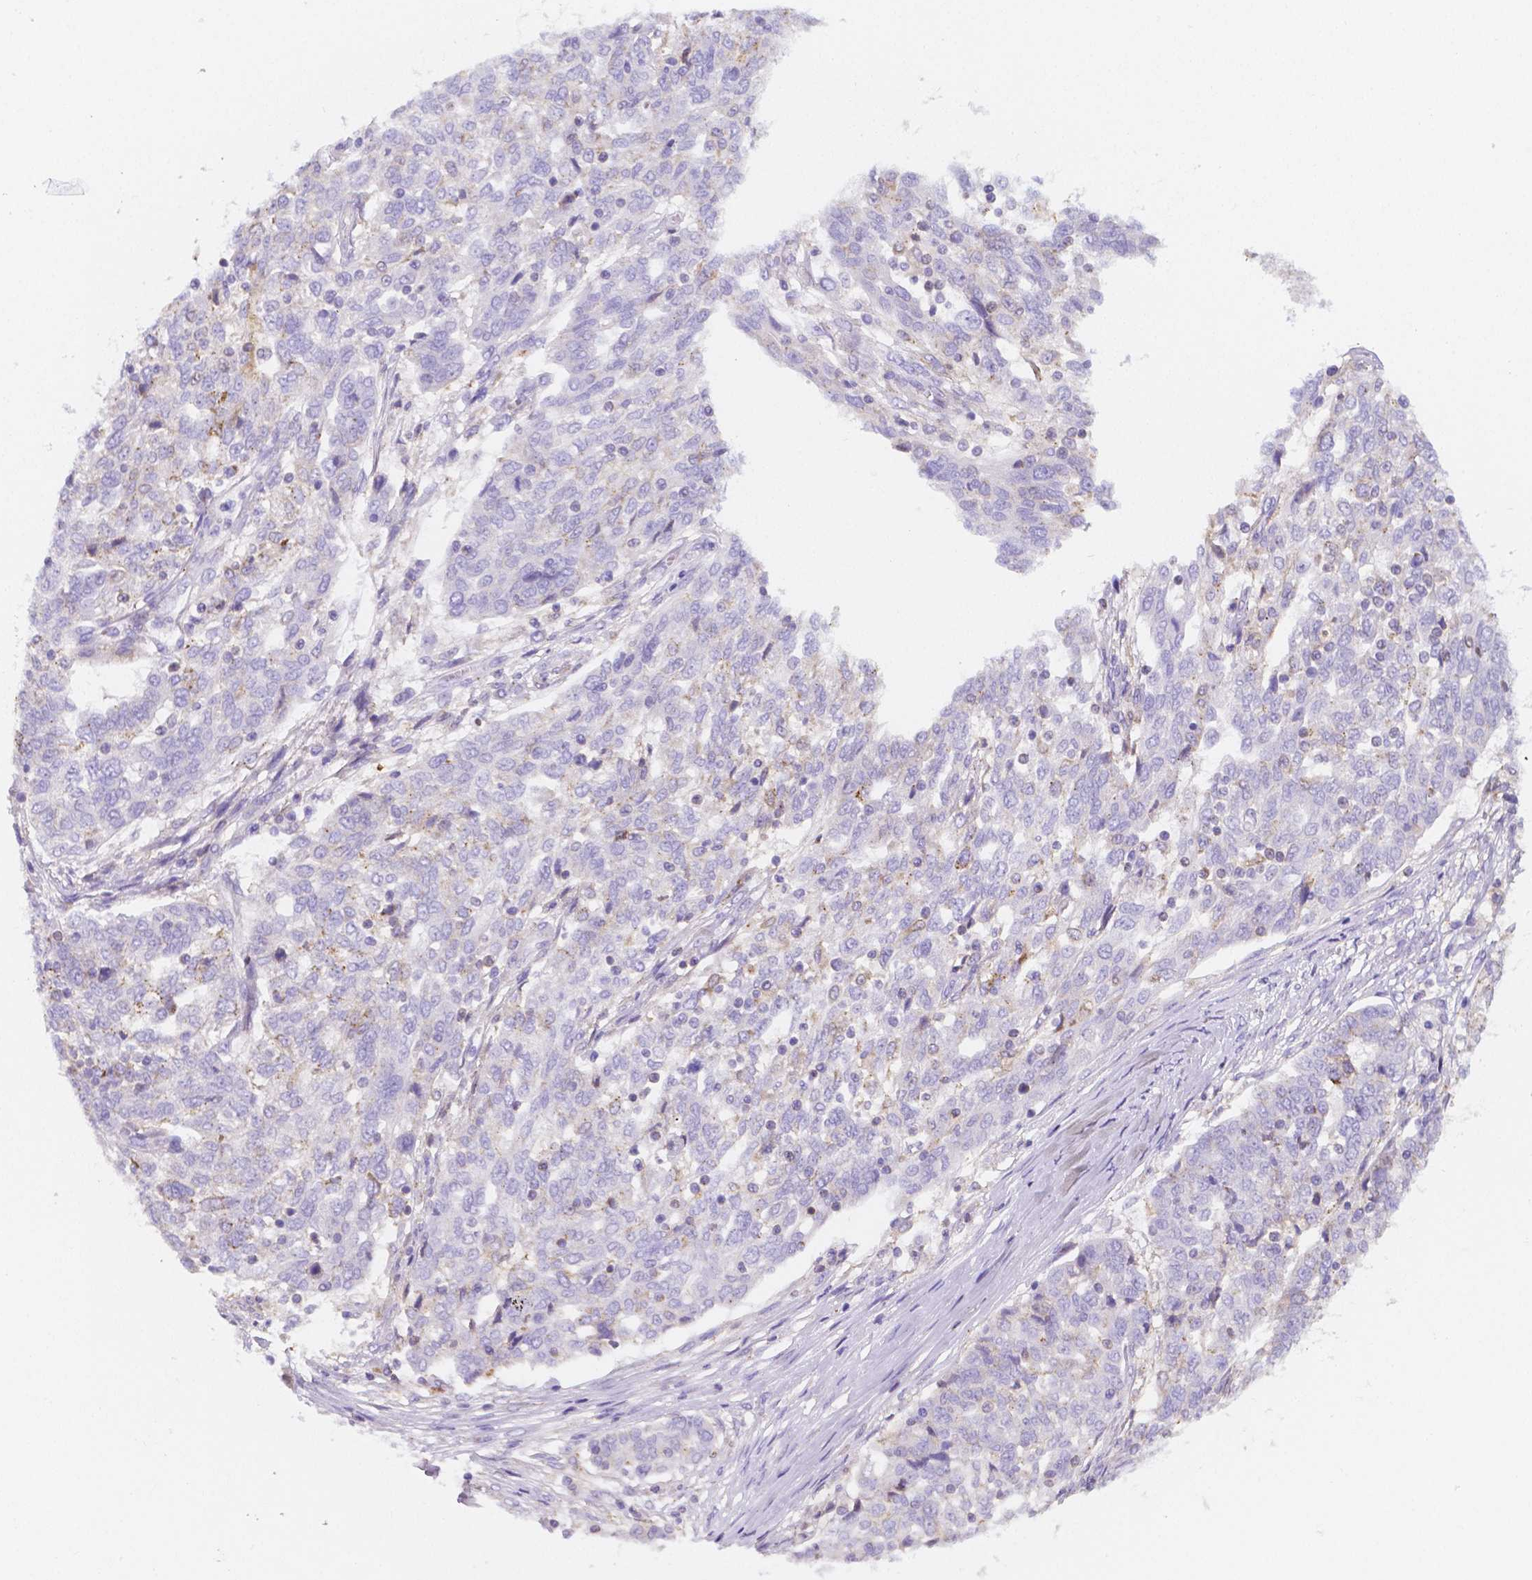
{"staining": {"intensity": "weak", "quantity": "<25%", "location": "cytoplasmic/membranous"}, "tissue": "ovarian cancer", "cell_type": "Tumor cells", "image_type": "cancer", "snomed": [{"axis": "morphology", "description": "Cystadenocarcinoma, serous, NOS"}, {"axis": "topography", "description": "Ovary"}], "caption": "Tumor cells are negative for brown protein staining in ovarian serous cystadenocarcinoma. (DAB (3,3'-diaminobenzidine) IHC visualized using brightfield microscopy, high magnification).", "gene": "GABRD", "patient": {"sex": "female", "age": 67}}